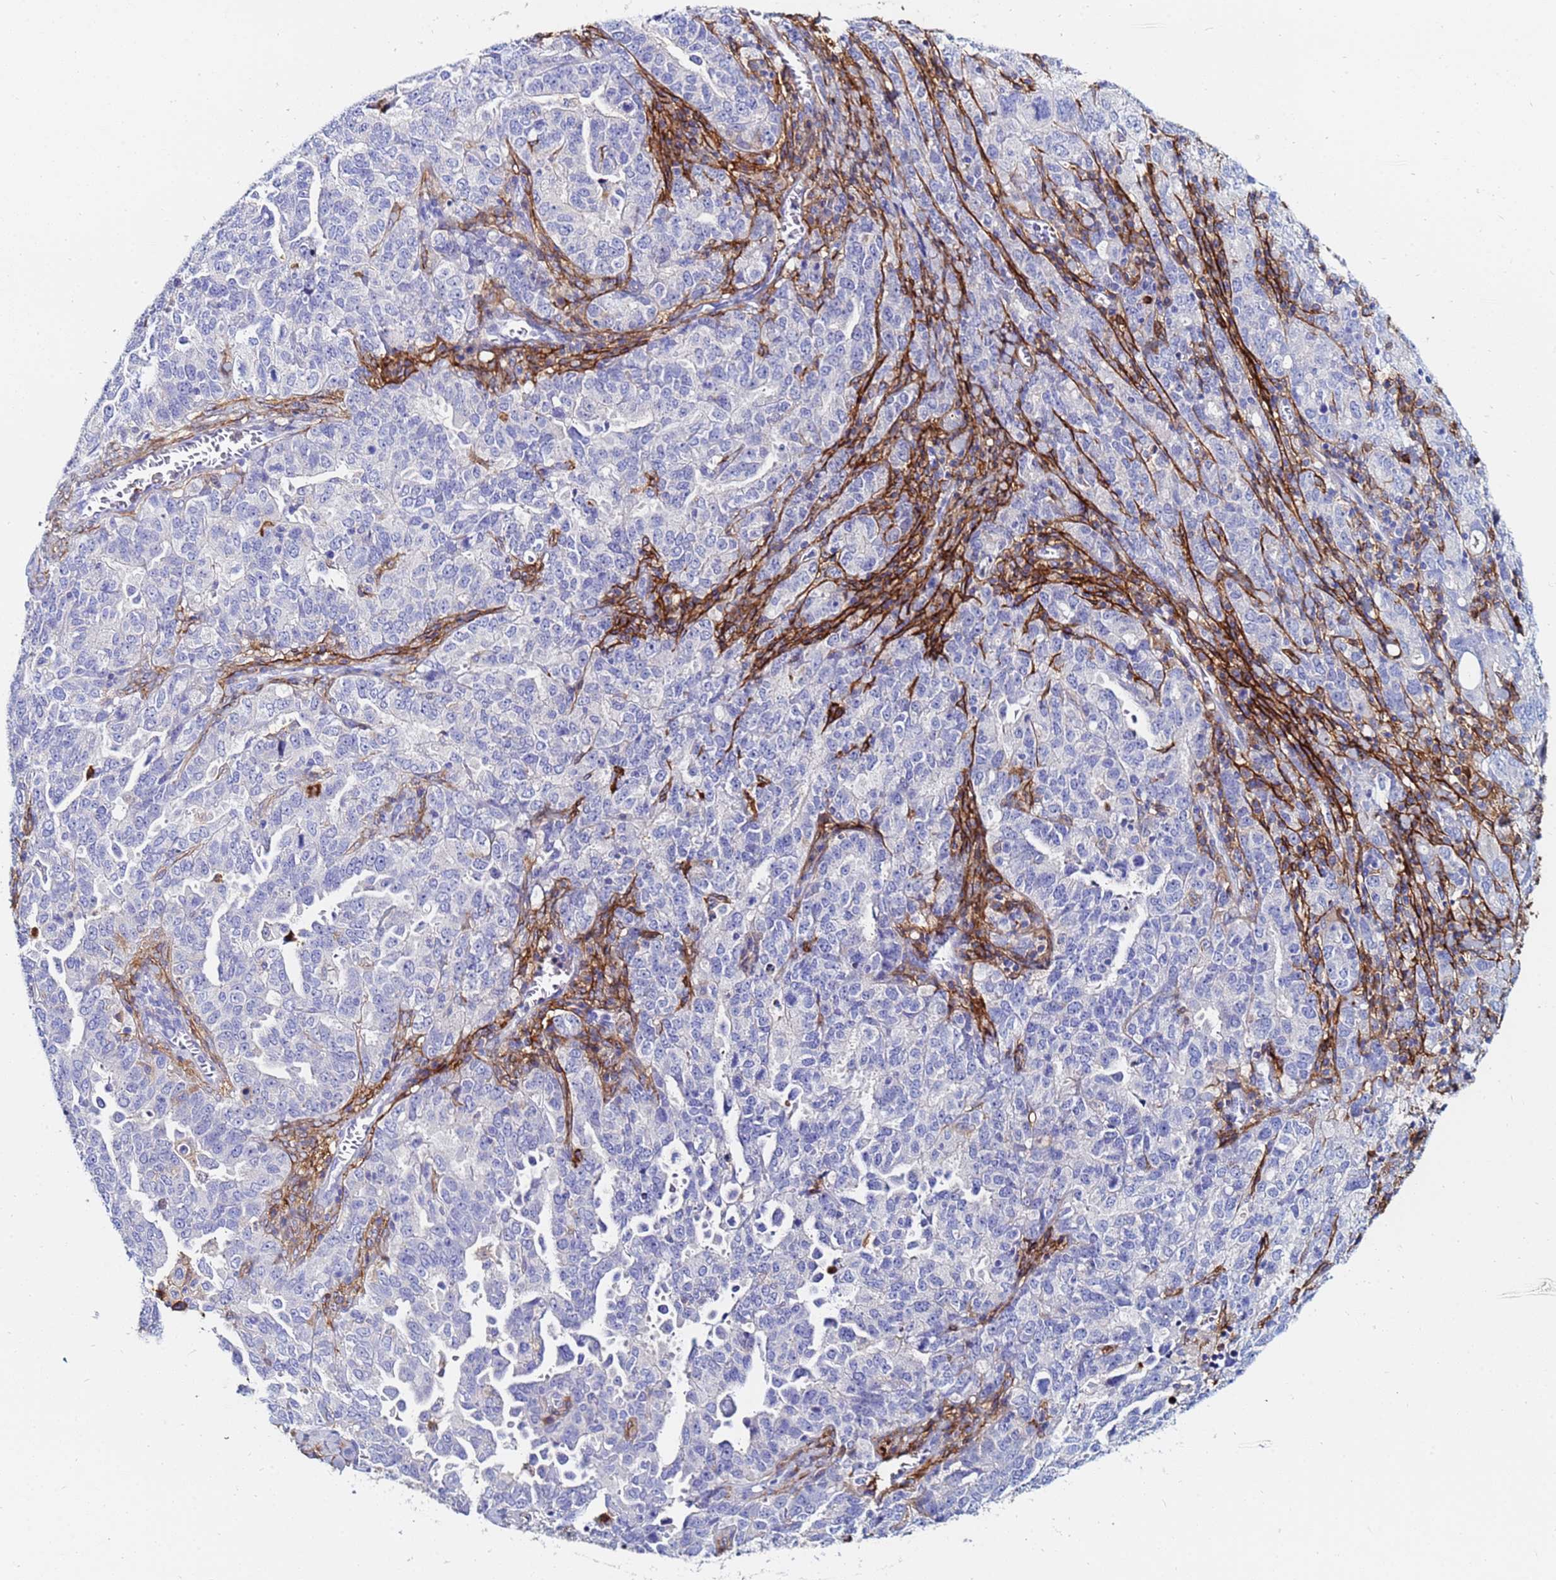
{"staining": {"intensity": "negative", "quantity": "none", "location": "none"}, "tissue": "ovarian cancer", "cell_type": "Tumor cells", "image_type": "cancer", "snomed": [{"axis": "morphology", "description": "Carcinoma, endometroid"}, {"axis": "topography", "description": "Ovary"}], "caption": "Tumor cells show no significant staining in ovarian endometroid carcinoma. (DAB immunohistochemistry, high magnification).", "gene": "BASP1", "patient": {"sex": "female", "age": 62}}